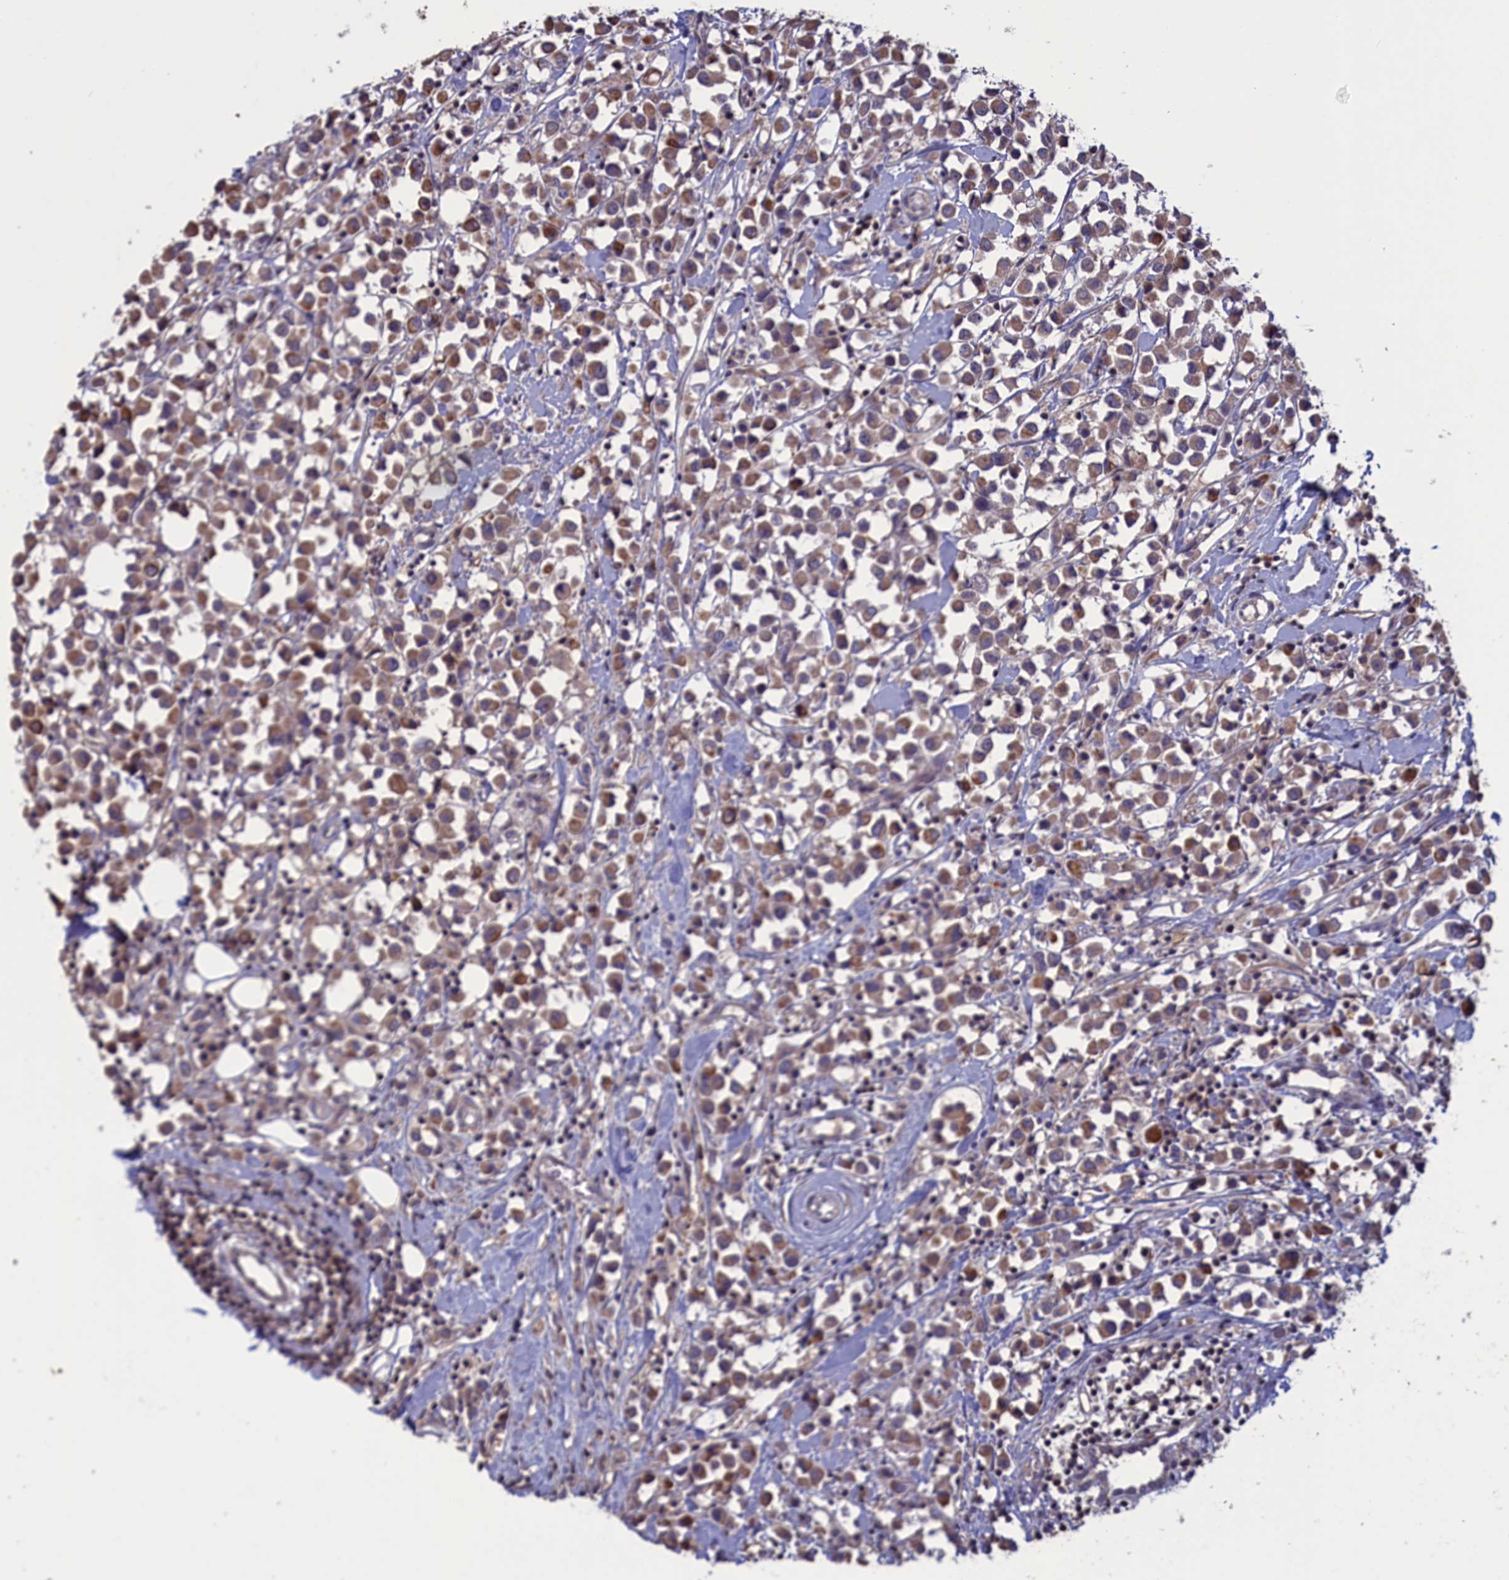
{"staining": {"intensity": "moderate", "quantity": ">75%", "location": "cytoplasmic/membranous"}, "tissue": "breast cancer", "cell_type": "Tumor cells", "image_type": "cancer", "snomed": [{"axis": "morphology", "description": "Duct carcinoma"}, {"axis": "topography", "description": "Breast"}], "caption": "Protein expression analysis of human breast invasive ductal carcinoma reveals moderate cytoplasmic/membranous staining in about >75% of tumor cells.", "gene": "CACTIN", "patient": {"sex": "female", "age": 61}}